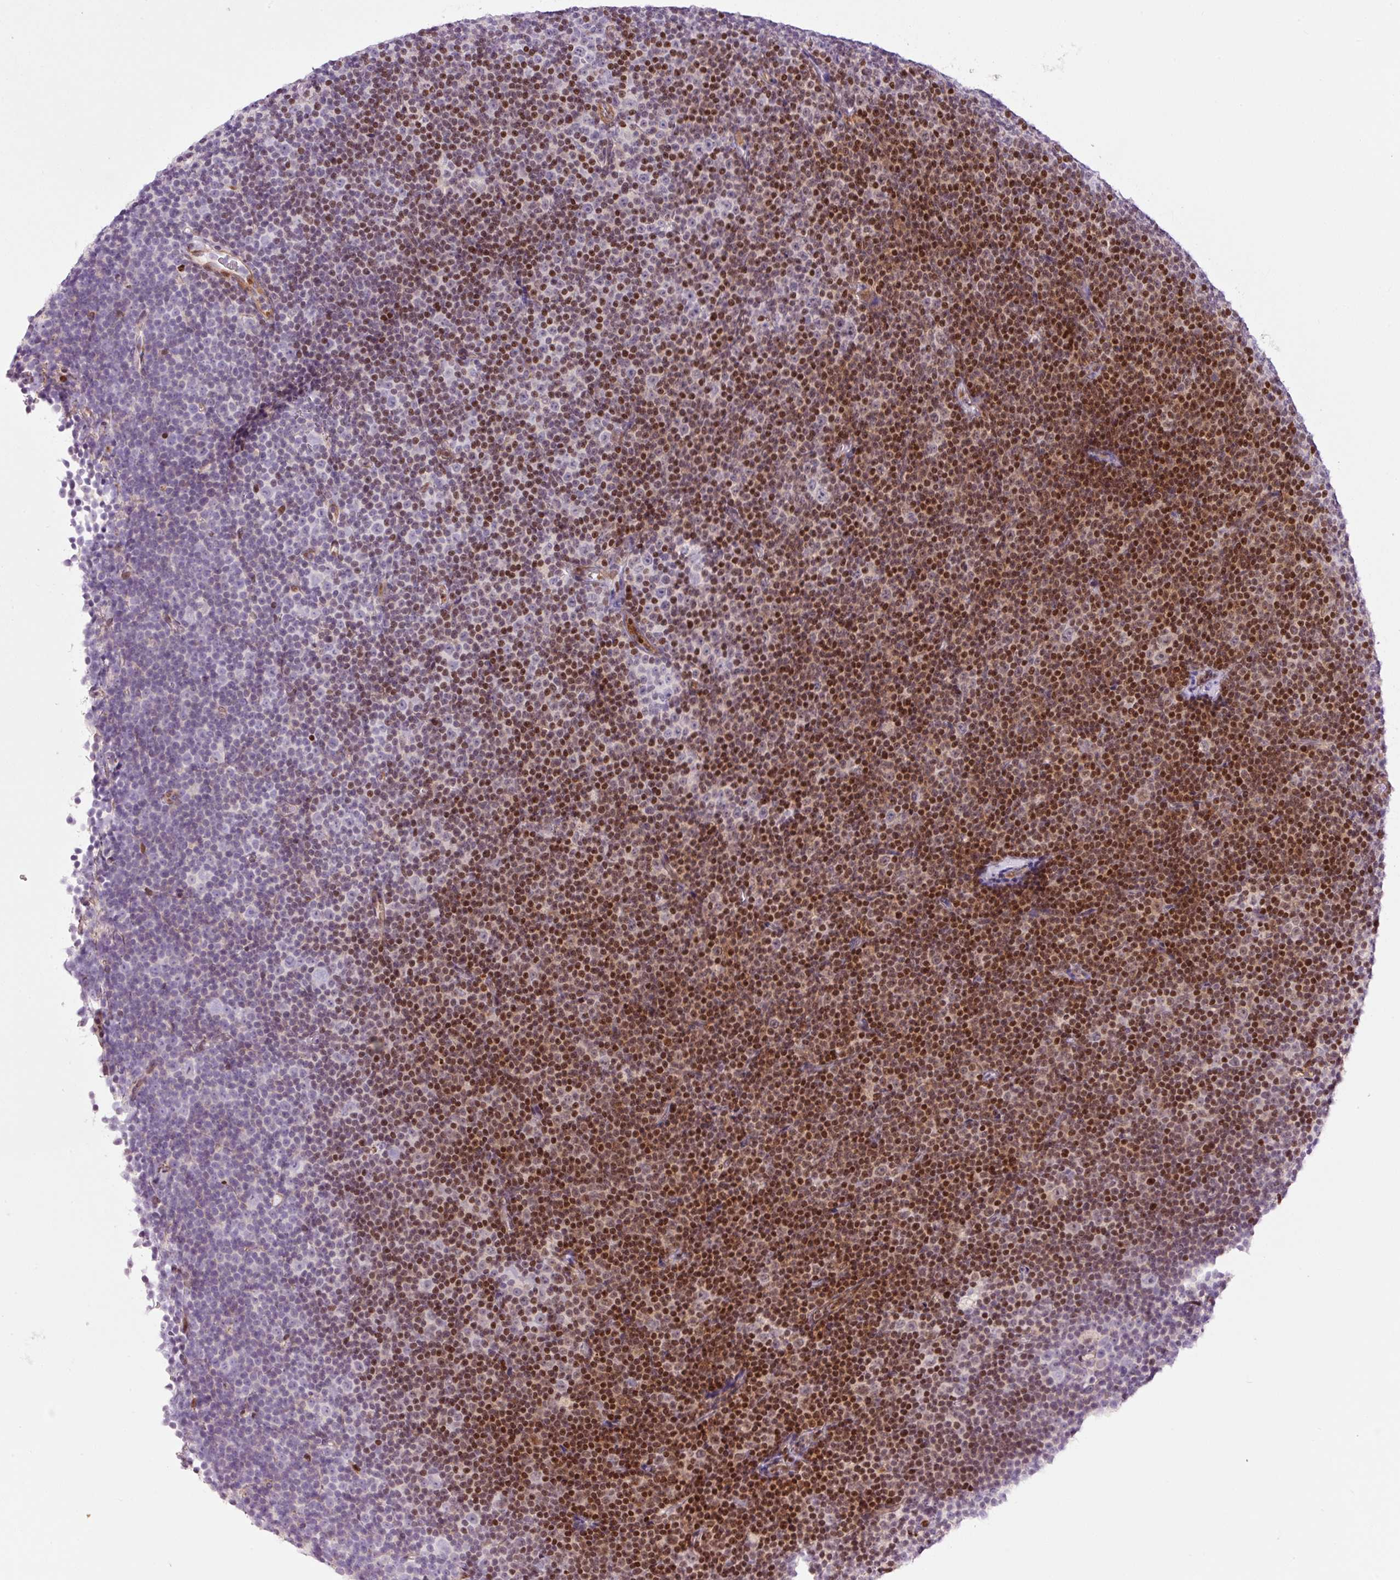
{"staining": {"intensity": "moderate", "quantity": "25%-75%", "location": "nuclear"}, "tissue": "lymphoma", "cell_type": "Tumor cells", "image_type": "cancer", "snomed": [{"axis": "morphology", "description": "Malignant lymphoma, non-Hodgkin's type, Low grade"}, {"axis": "topography", "description": "Lymph node"}], "caption": "Approximately 25%-75% of tumor cells in human lymphoma reveal moderate nuclear protein staining as visualized by brown immunohistochemical staining.", "gene": "ANKRD20A1", "patient": {"sex": "female", "age": 67}}